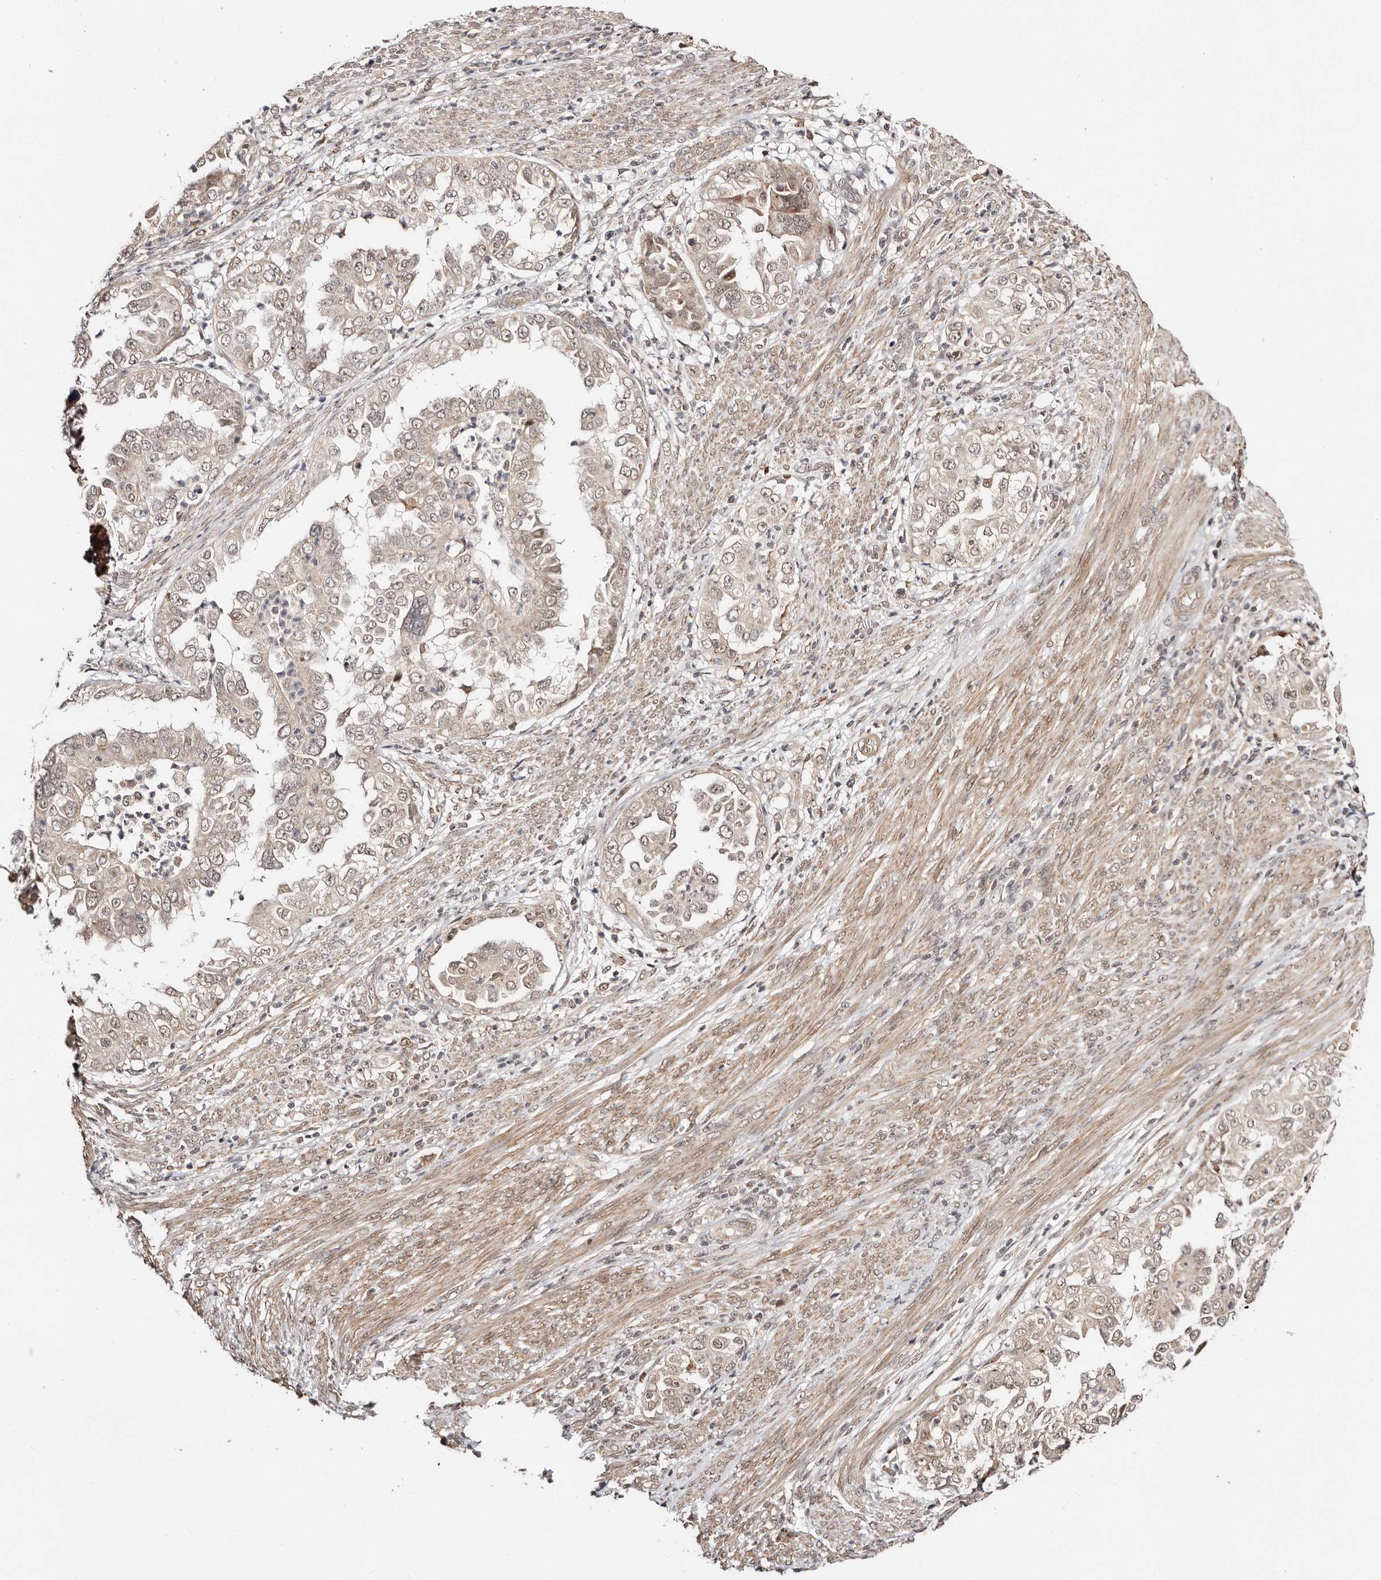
{"staining": {"intensity": "weak", "quantity": "<25%", "location": "cytoplasmic/membranous,nuclear"}, "tissue": "endometrial cancer", "cell_type": "Tumor cells", "image_type": "cancer", "snomed": [{"axis": "morphology", "description": "Adenocarcinoma, NOS"}, {"axis": "topography", "description": "Endometrium"}], "caption": "Tumor cells show no significant staining in endometrial cancer. (Immunohistochemistry, brightfield microscopy, high magnification).", "gene": "CTNNBL1", "patient": {"sex": "female", "age": 85}}